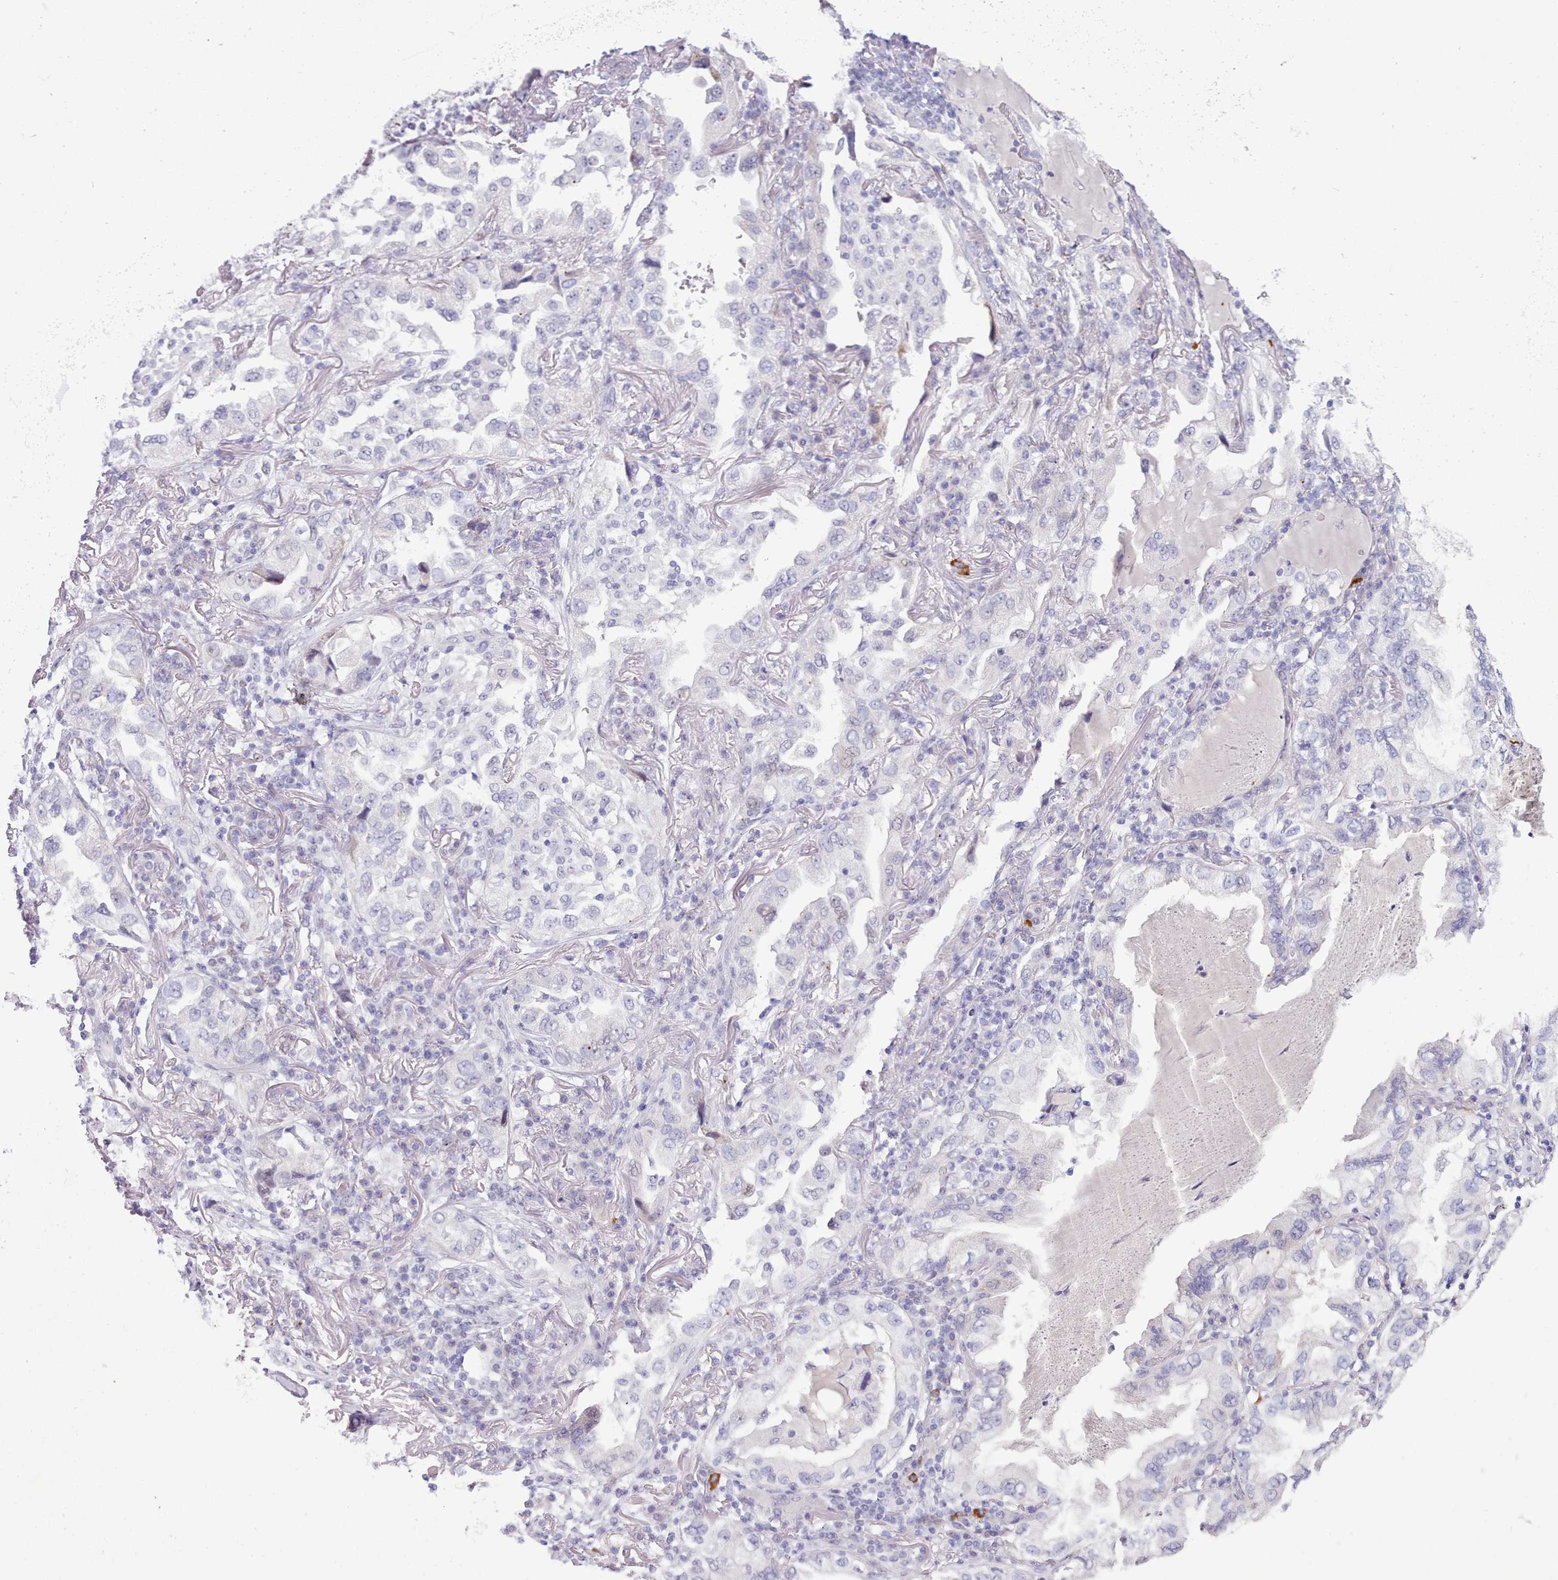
{"staining": {"intensity": "negative", "quantity": "none", "location": "none"}, "tissue": "lung cancer", "cell_type": "Tumor cells", "image_type": "cancer", "snomed": [{"axis": "morphology", "description": "Adenocarcinoma, NOS"}, {"axis": "topography", "description": "Lung"}], "caption": "Immunohistochemical staining of human lung cancer exhibits no significant expression in tumor cells. (DAB immunohistochemistry (IHC) with hematoxylin counter stain).", "gene": "TMEM253", "patient": {"sex": "female", "age": 69}}